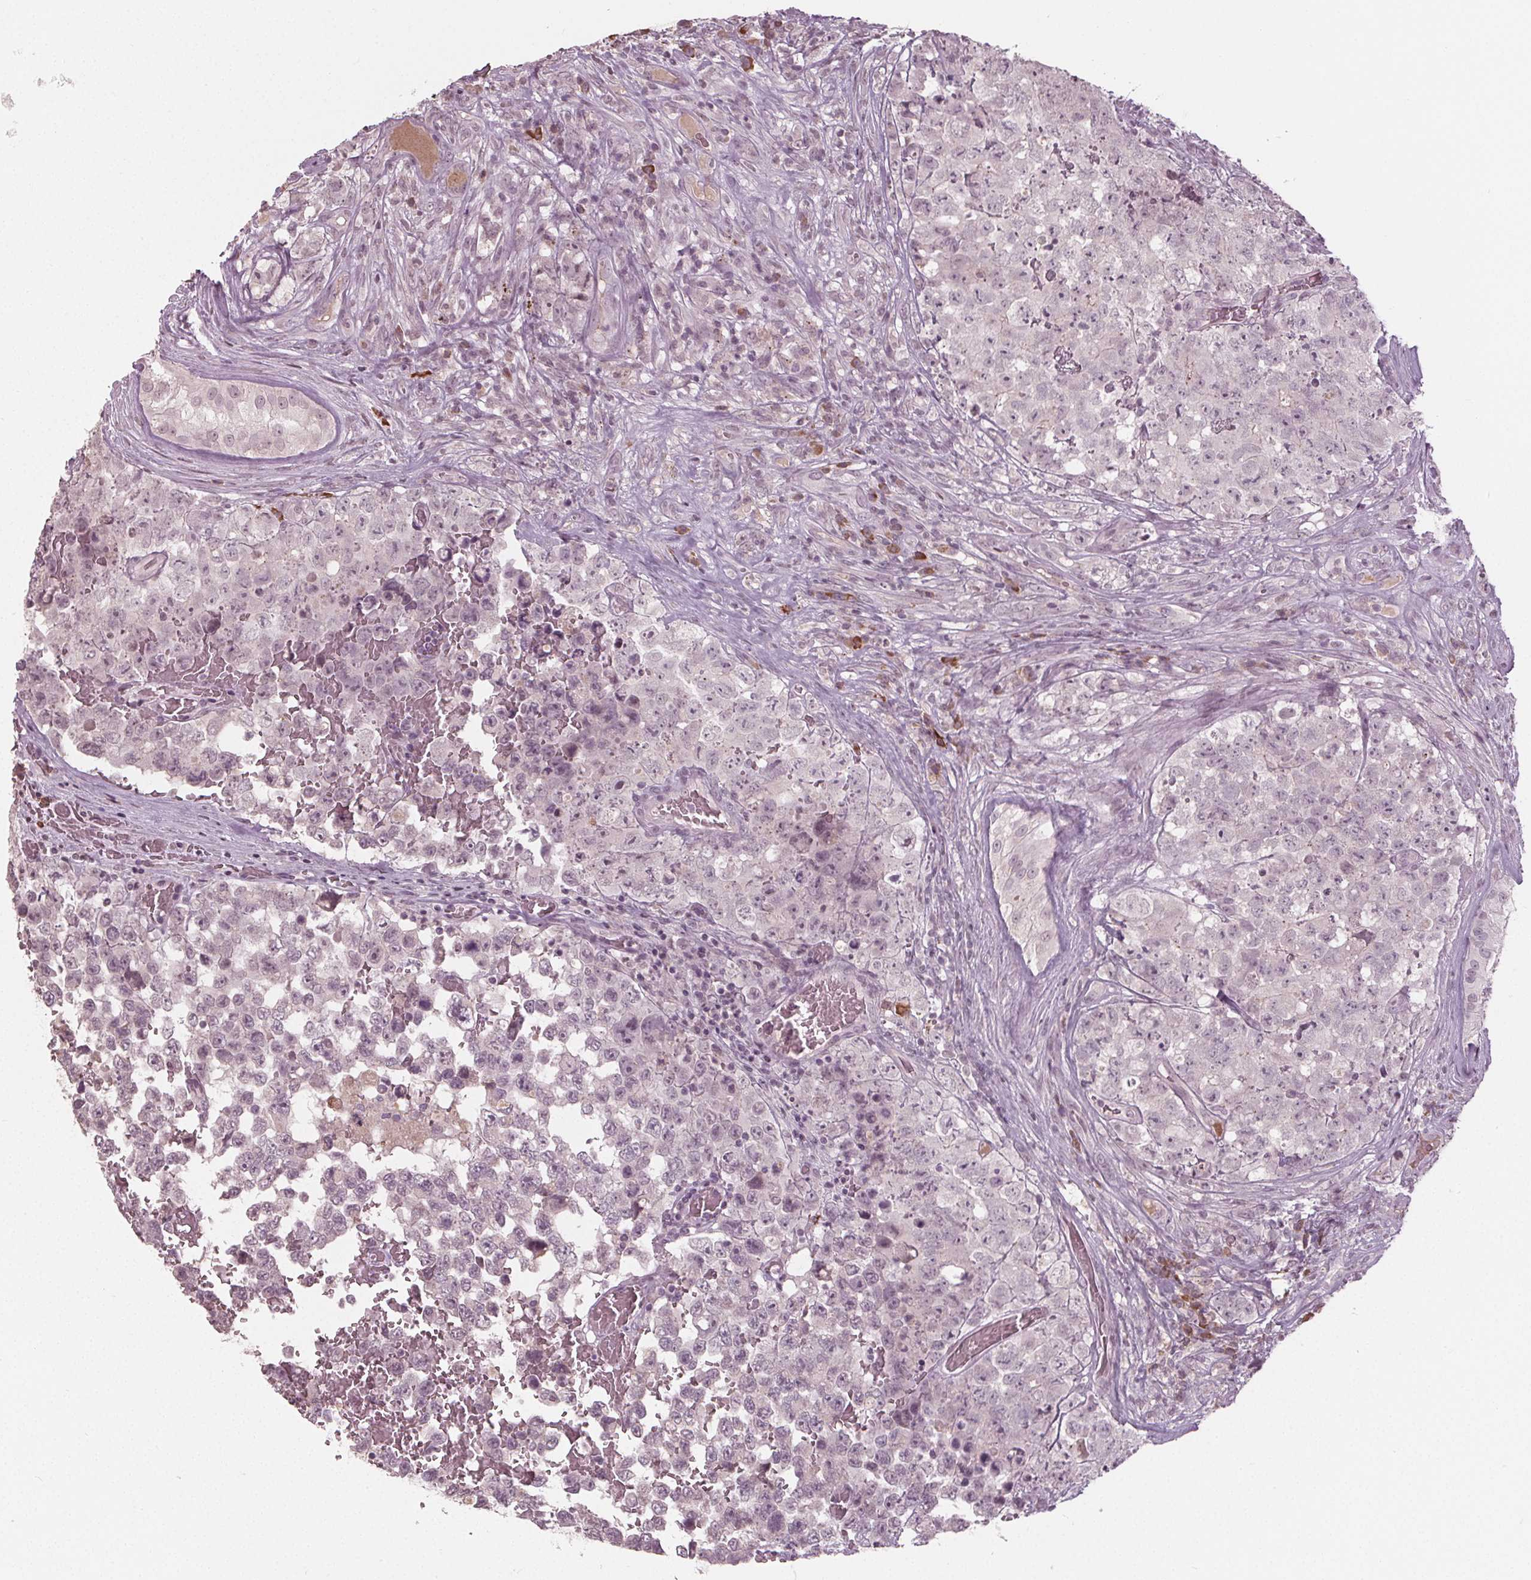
{"staining": {"intensity": "negative", "quantity": "none", "location": "none"}, "tissue": "testis cancer", "cell_type": "Tumor cells", "image_type": "cancer", "snomed": [{"axis": "morphology", "description": "Carcinoma, Embryonal, NOS"}, {"axis": "topography", "description": "Testis"}], "caption": "Tumor cells are negative for brown protein staining in testis embryonal carcinoma.", "gene": "CXCL16", "patient": {"sex": "male", "age": 18}}